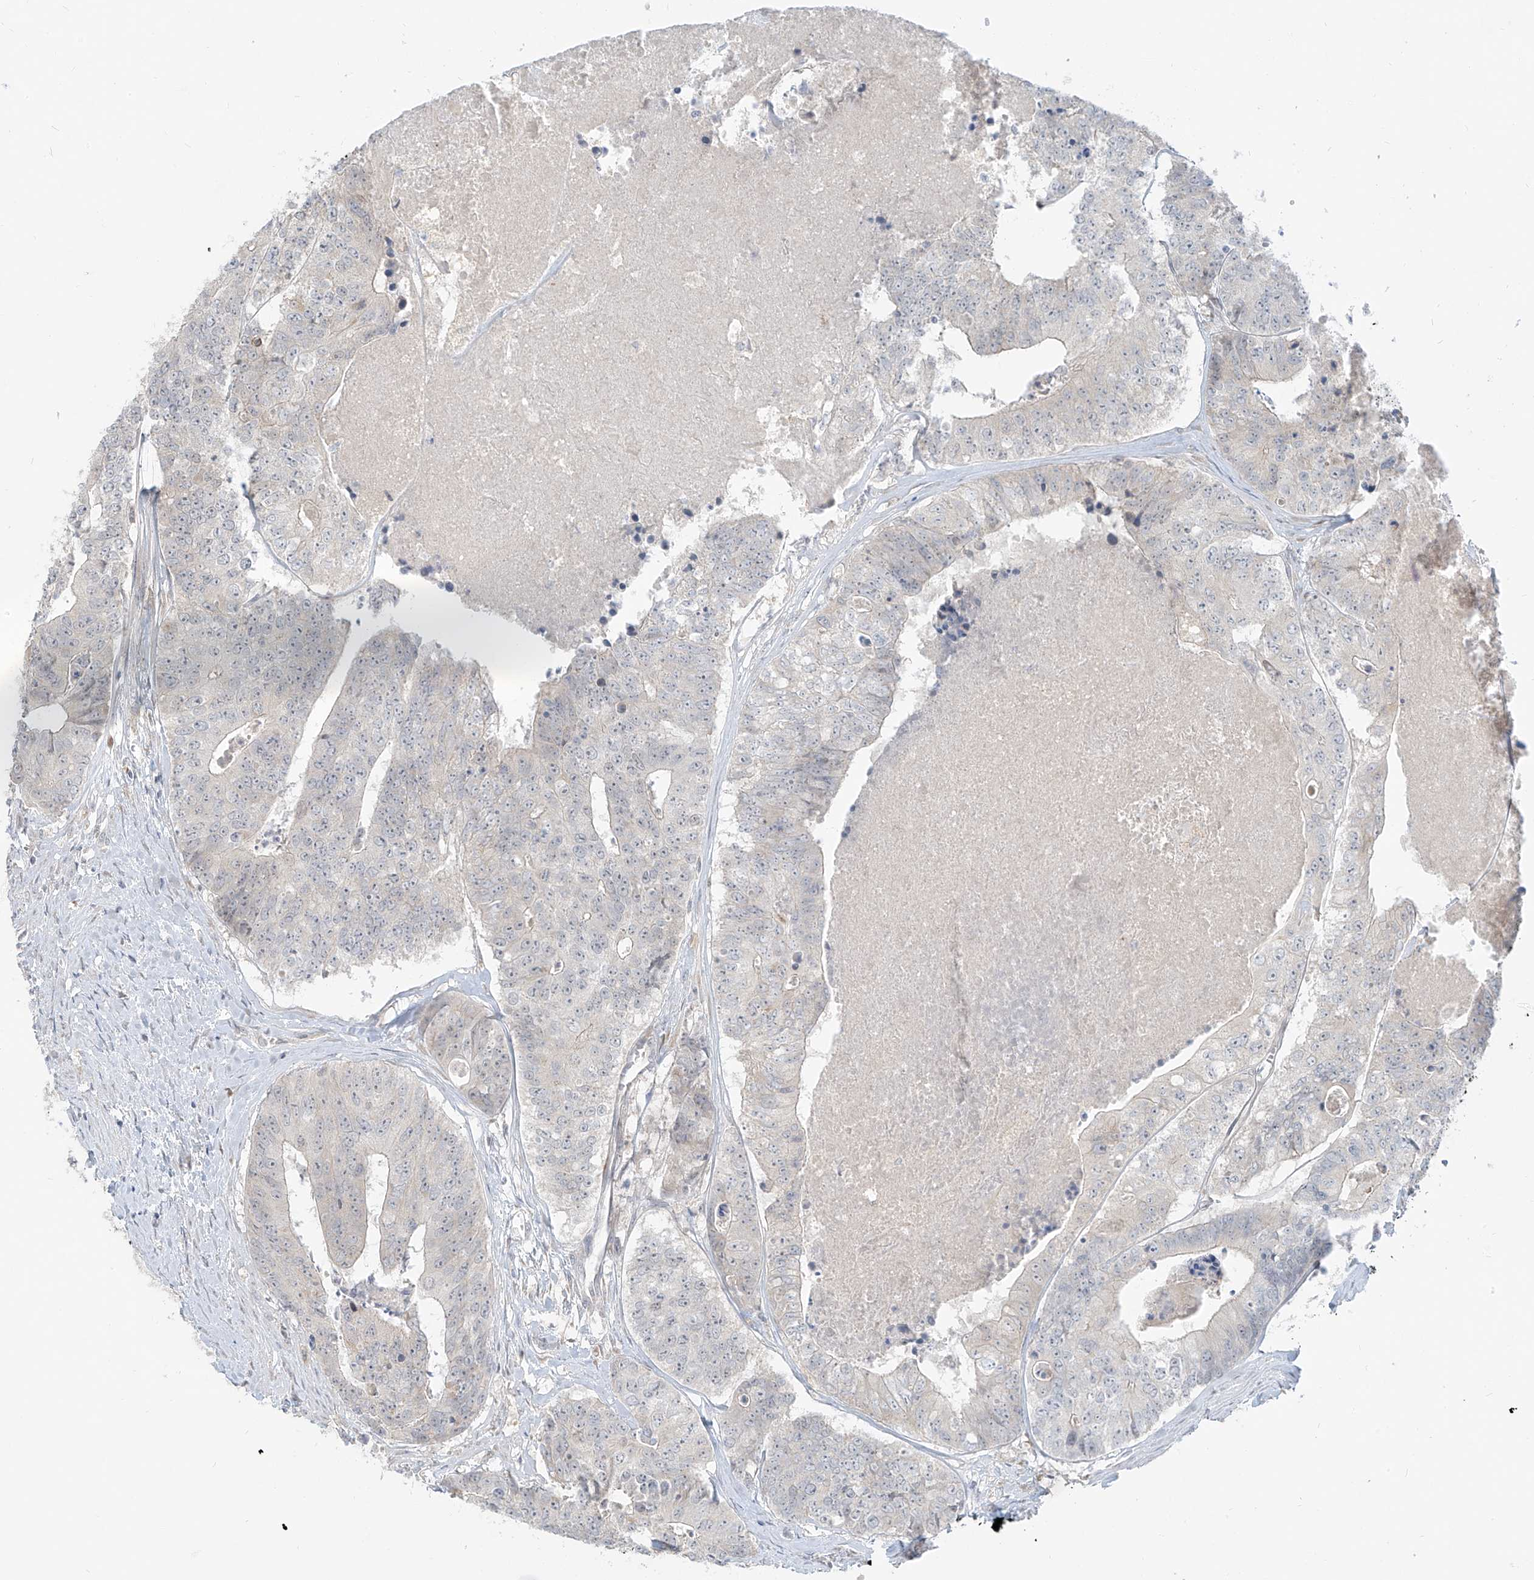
{"staining": {"intensity": "negative", "quantity": "none", "location": "none"}, "tissue": "colorectal cancer", "cell_type": "Tumor cells", "image_type": "cancer", "snomed": [{"axis": "morphology", "description": "Adenocarcinoma, NOS"}, {"axis": "topography", "description": "Colon"}], "caption": "DAB immunohistochemical staining of colorectal cancer demonstrates no significant staining in tumor cells.", "gene": "C2orf42", "patient": {"sex": "female", "age": 67}}